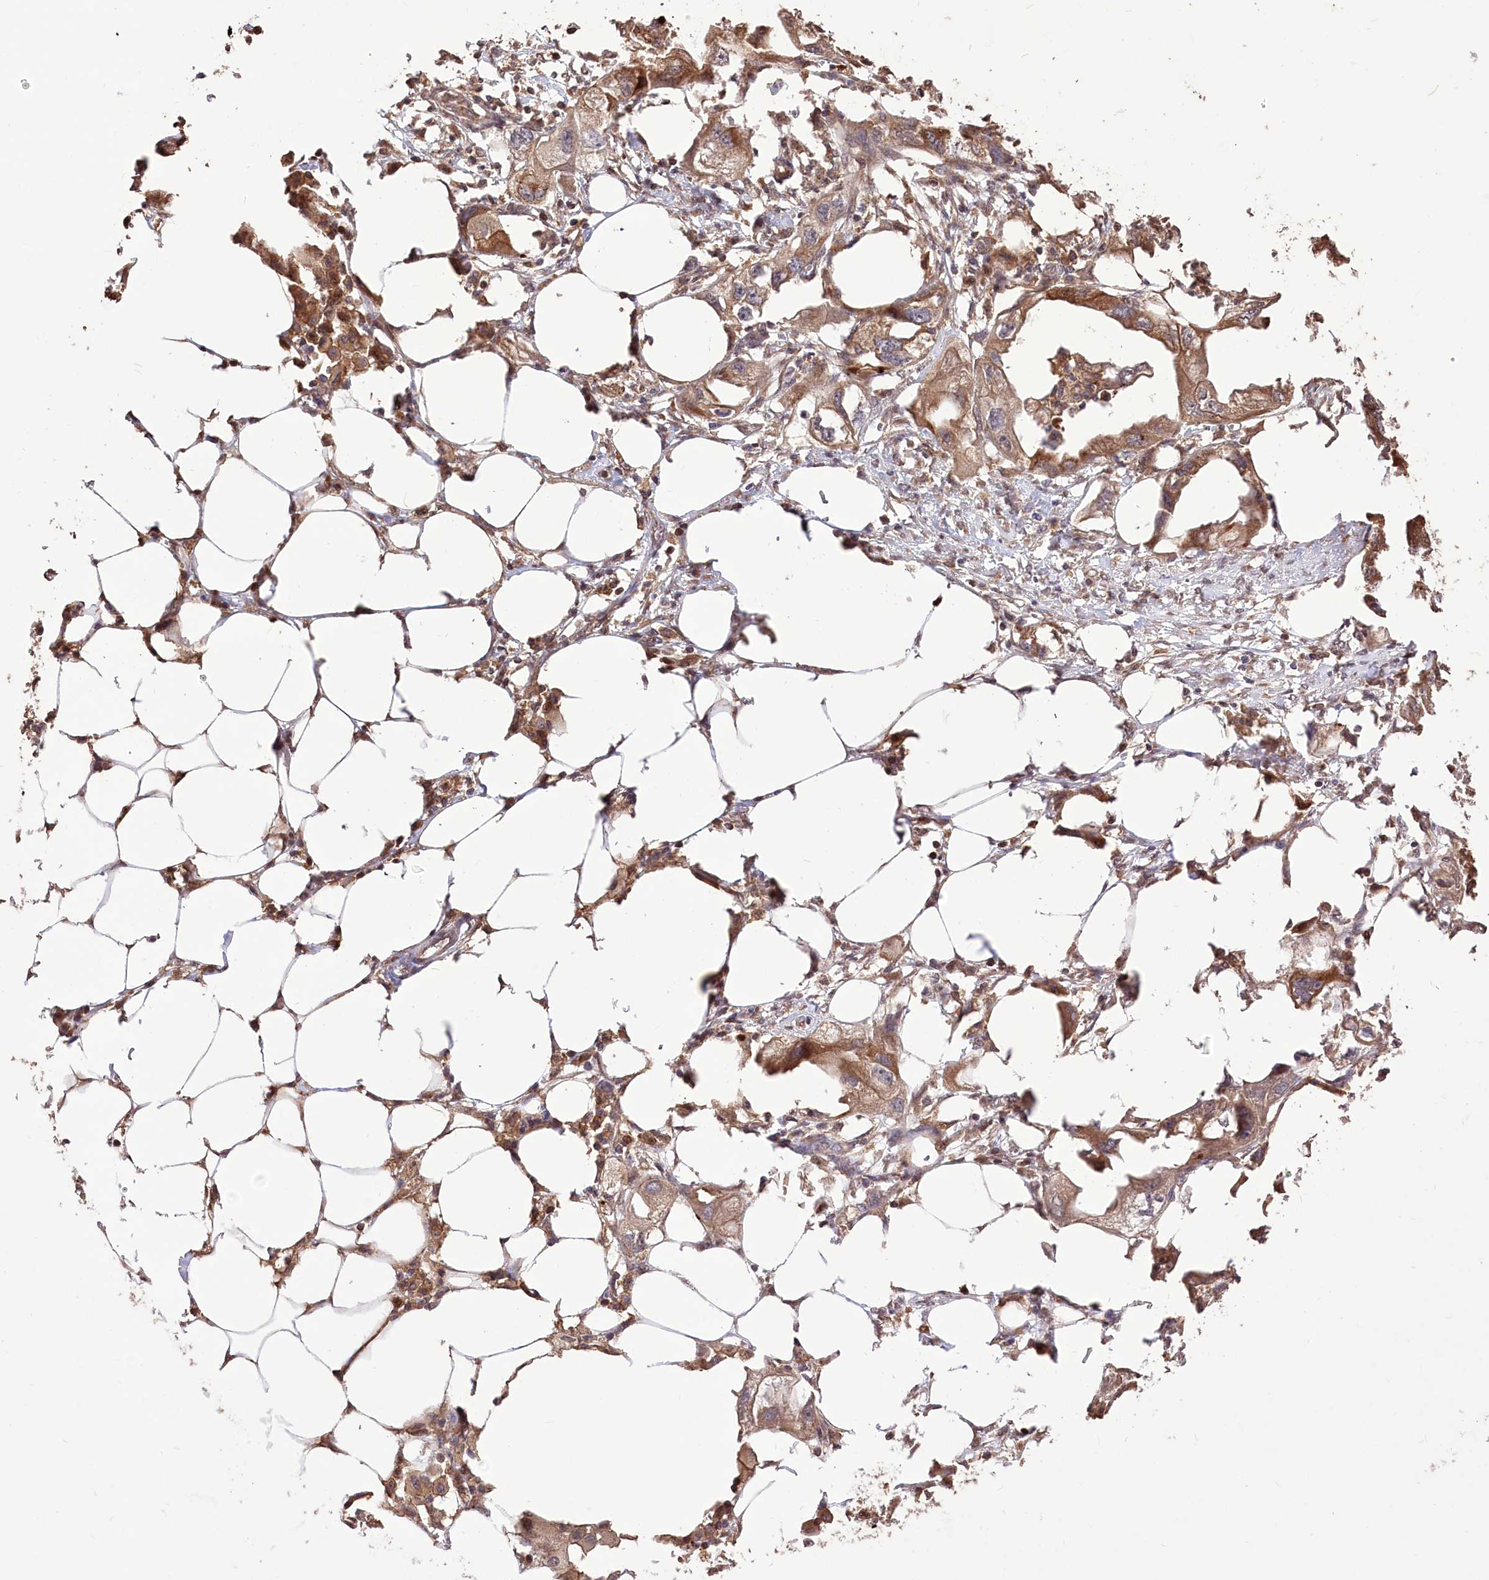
{"staining": {"intensity": "moderate", "quantity": ">75%", "location": "cytoplasmic/membranous"}, "tissue": "endometrial cancer", "cell_type": "Tumor cells", "image_type": "cancer", "snomed": [{"axis": "morphology", "description": "Adenocarcinoma, NOS"}, {"axis": "morphology", "description": "Adenocarcinoma, metastatic, NOS"}, {"axis": "topography", "description": "Adipose tissue"}, {"axis": "topography", "description": "Endometrium"}], "caption": "A medium amount of moderate cytoplasmic/membranous staining is appreciated in approximately >75% of tumor cells in endometrial cancer (metastatic adenocarcinoma) tissue. Using DAB (brown) and hematoxylin (blue) stains, captured at high magnification using brightfield microscopy.", "gene": "XYLB", "patient": {"sex": "female", "age": 67}}